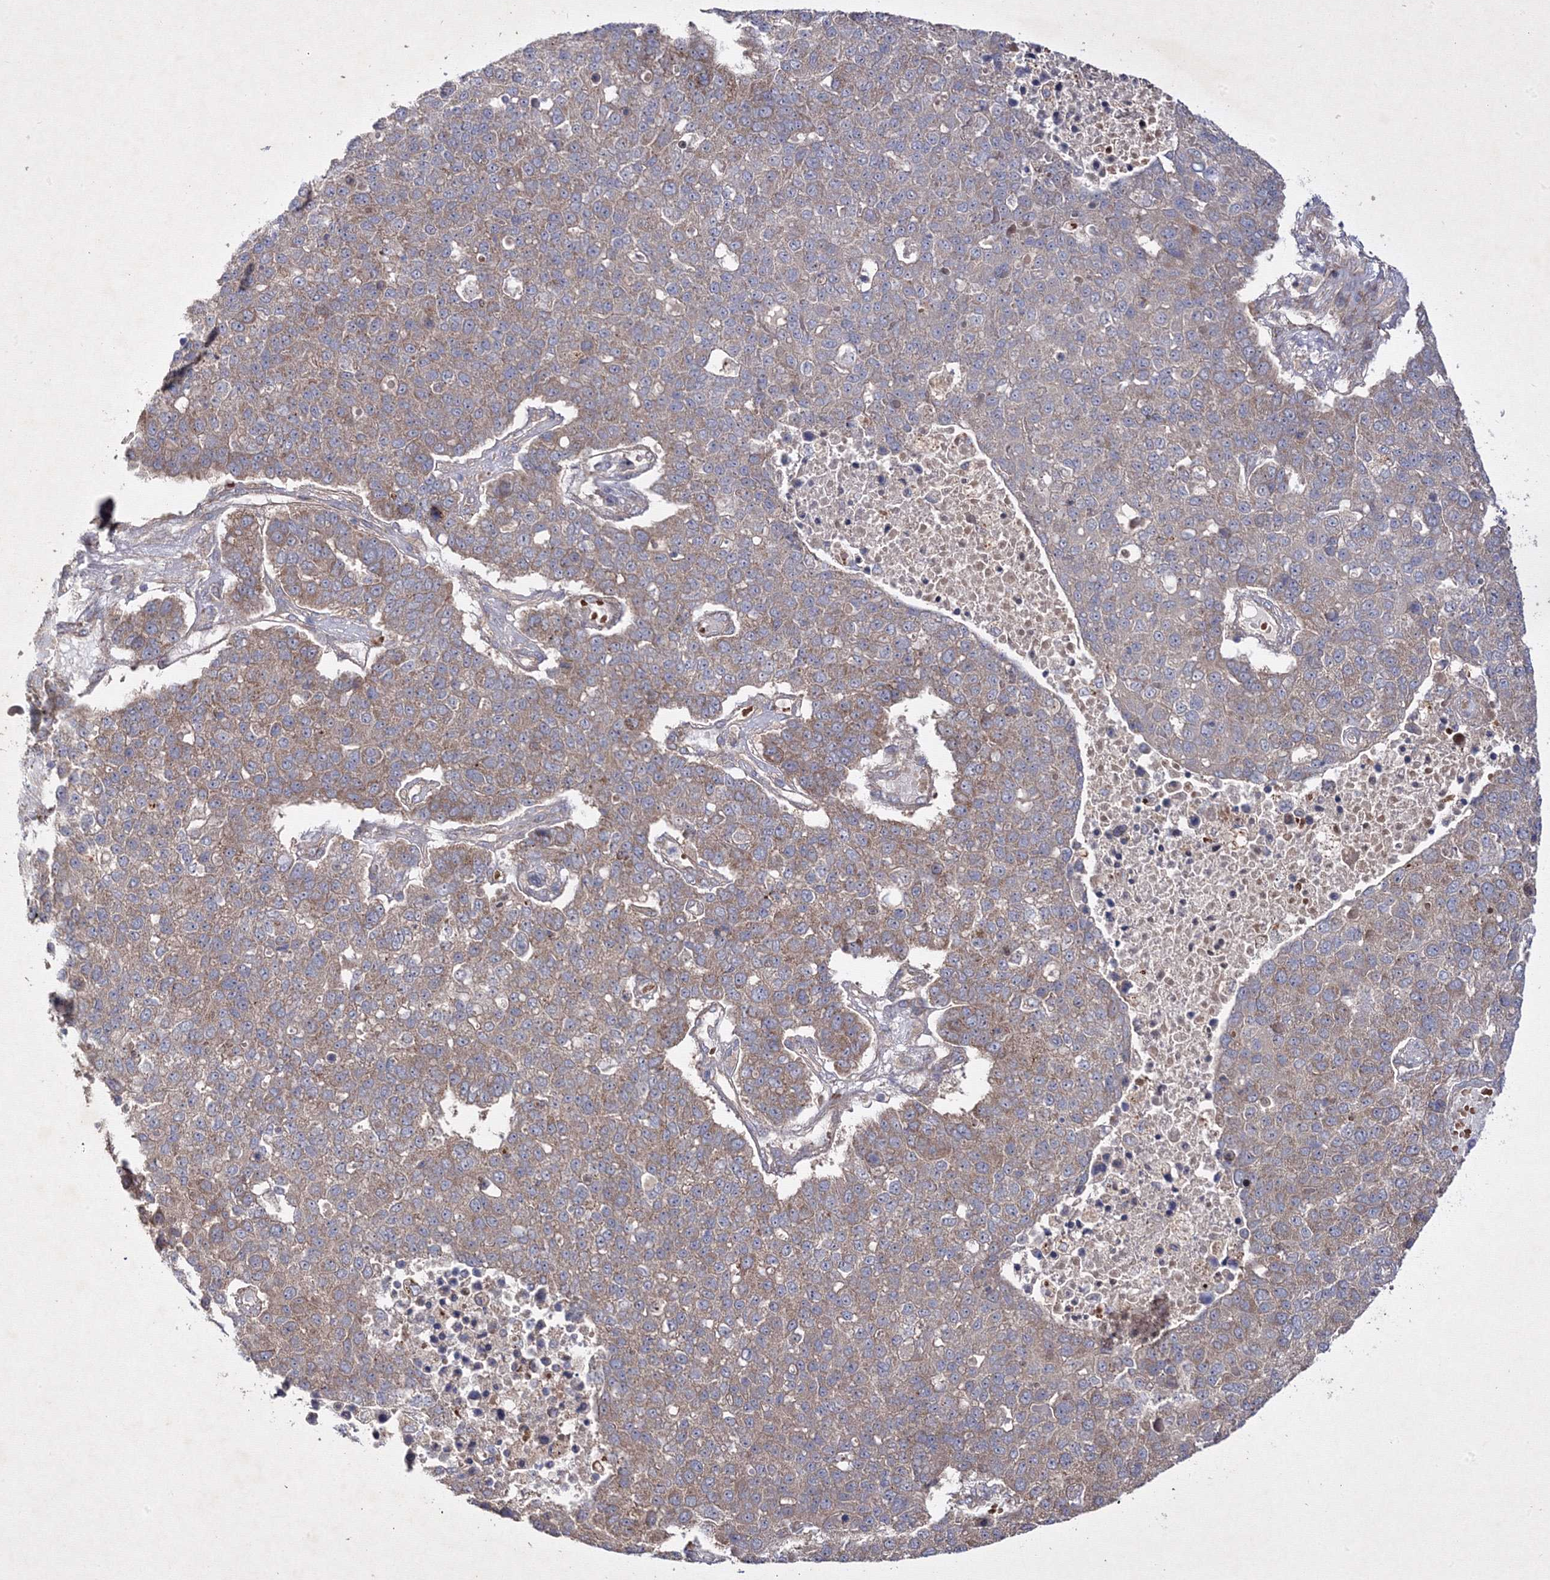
{"staining": {"intensity": "moderate", "quantity": "25%-75%", "location": "cytoplasmic/membranous"}, "tissue": "pancreatic cancer", "cell_type": "Tumor cells", "image_type": "cancer", "snomed": [{"axis": "morphology", "description": "Adenocarcinoma, NOS"}, {"axis": "topography", "description": "Pancreas"}], "caption": "Adenocarcinoma (pancreatic) stained with DAB IHC reveals medium levels of moderate cytoplasmic/membranous positivity in about 25%-75% of tumor cells.", "gene": "GFM1", "patient": {"sex": "female", "age": 61}}